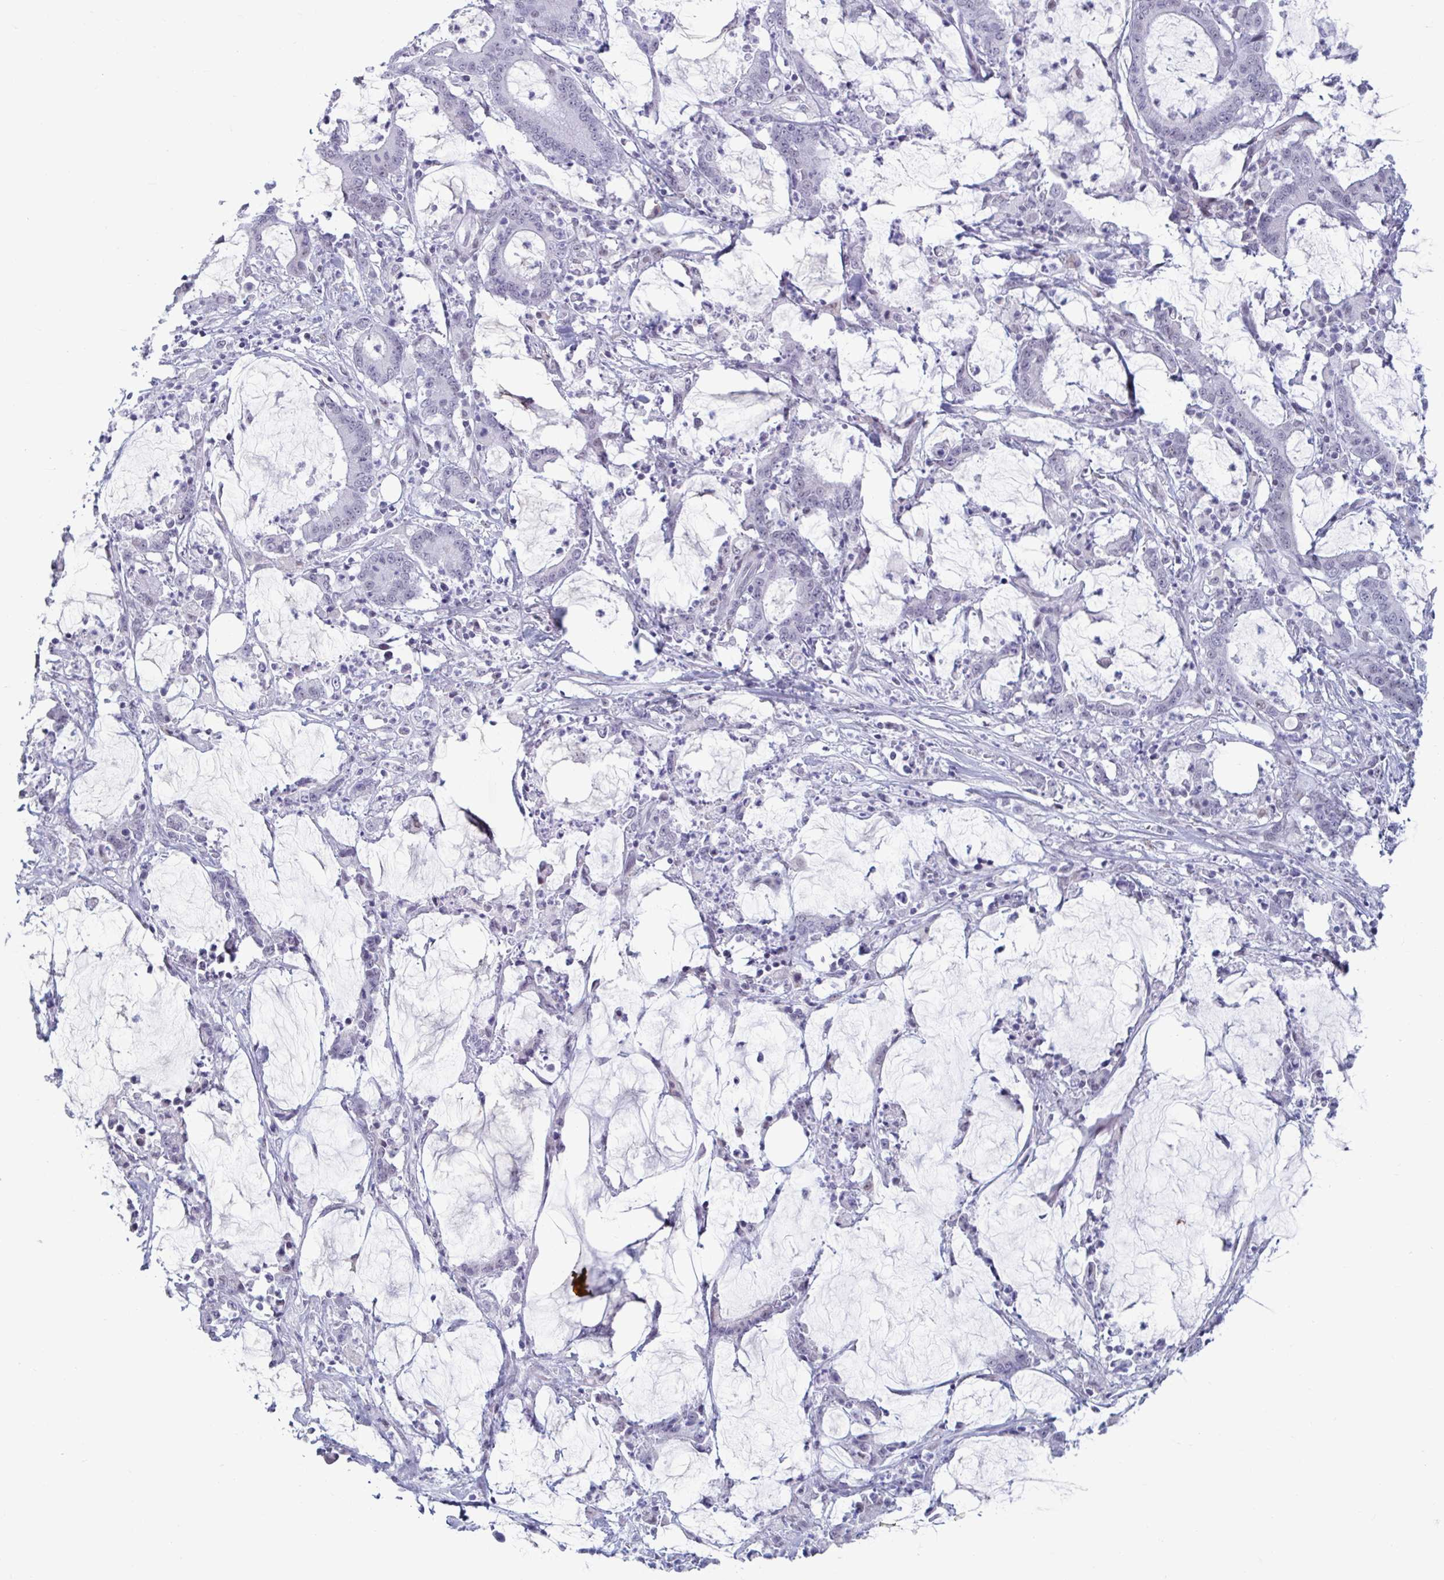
{"staining": {"intensity": "negative", "quantity": "none", "location": "none"}, "tissue": "stomach cancer", "cell_type": "Tumor cells", "image_type": "cancer", "snomed": [{"axis": "morphology", "description": "Adenocarcinoma, NOS"}, {"axis": "topography", "description": "Stomach, upper"}], "caption": "The immunohistochemistry photomicrograph has no significant staining in tumor cells of adenocarcinoma (stomach) tissue.", "gene": "MSMB", "patient": {"sex": "male", "age": 68}}